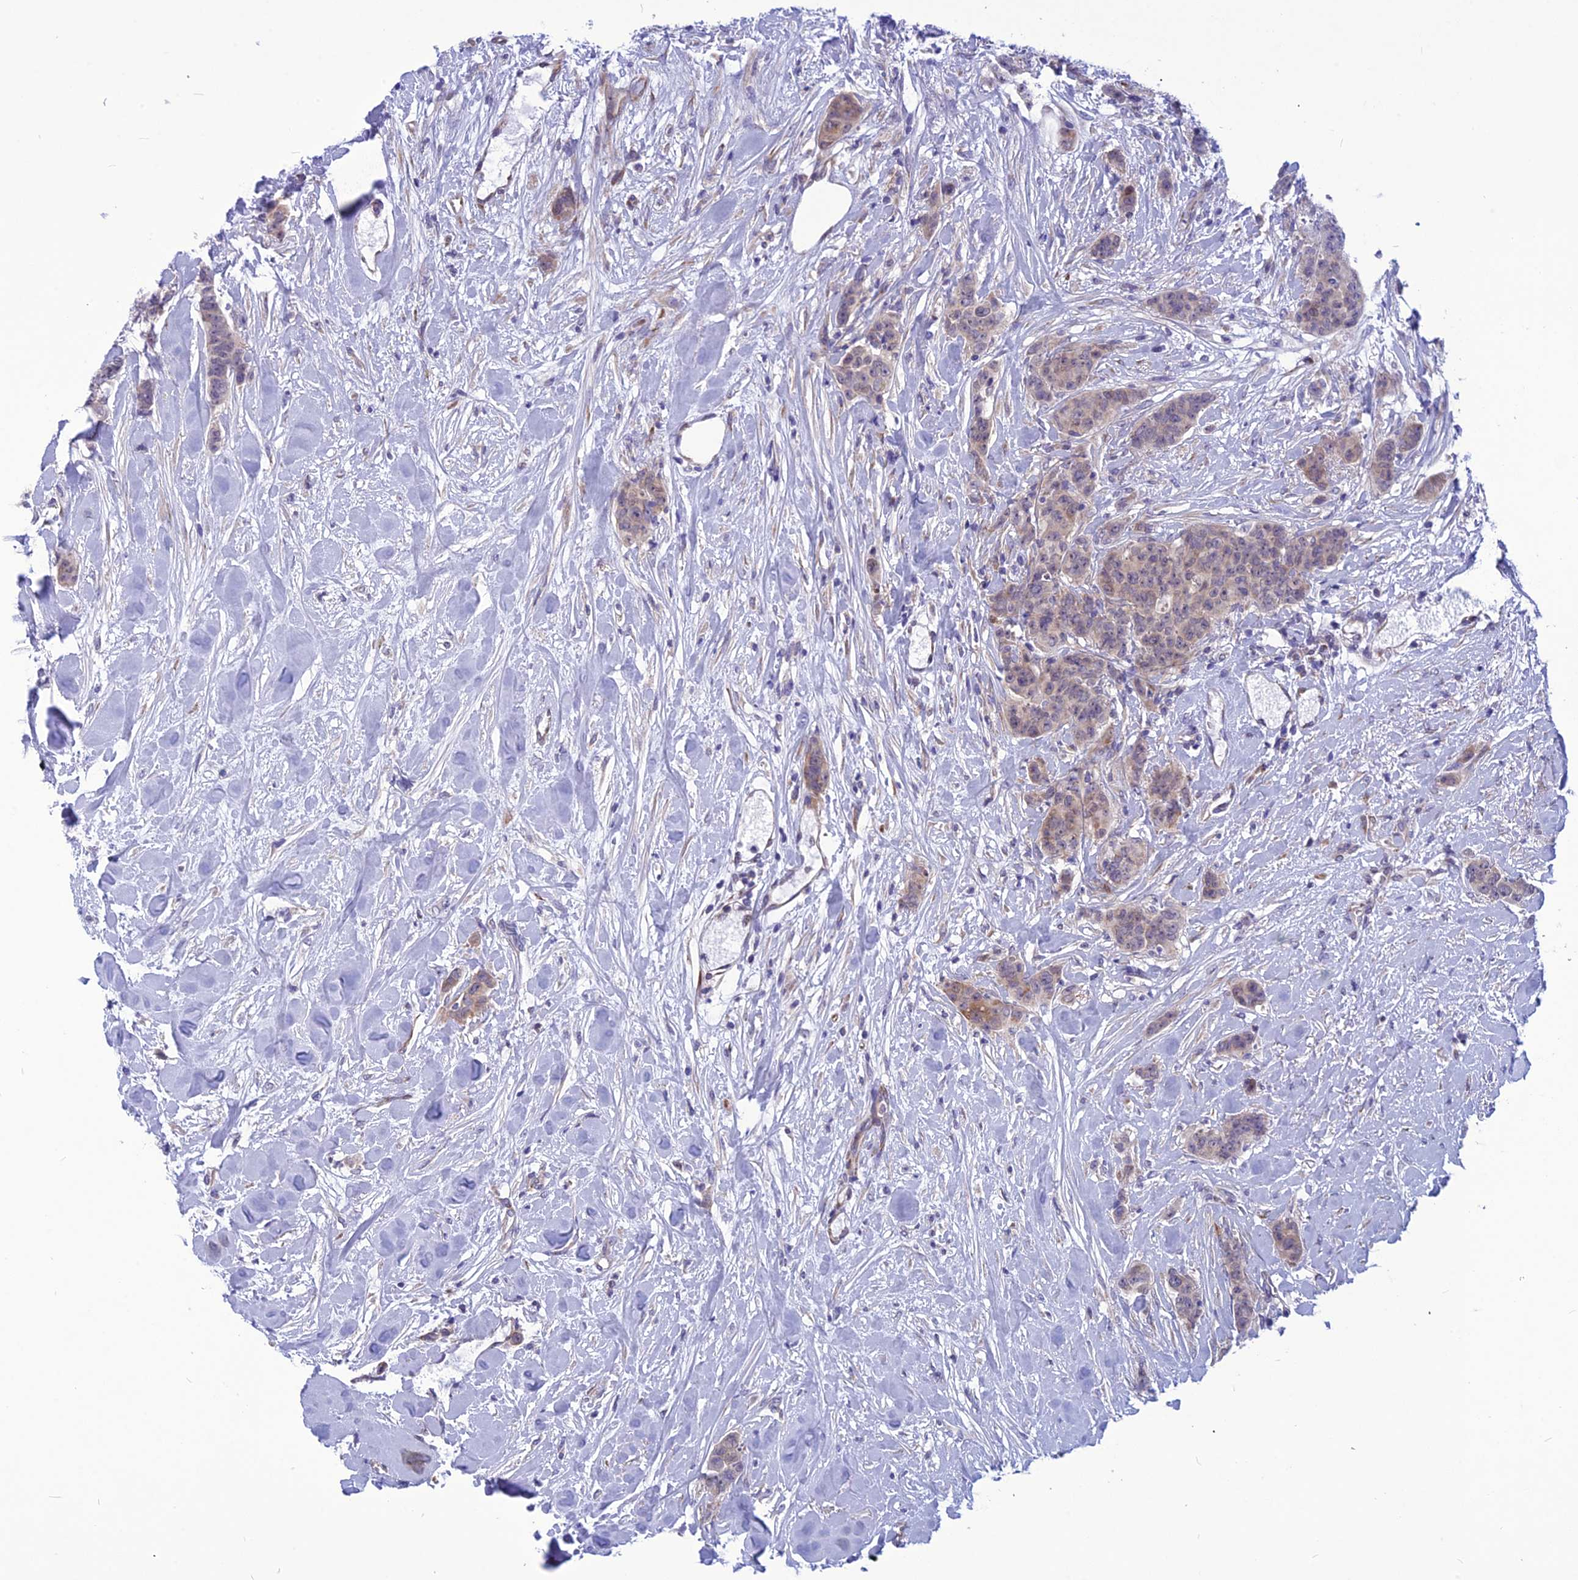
{"staining": {"intensity": "weak", "quantity": "<25%", "location": "cytoplasmic/membranous"}, "tissue": "breast cancer", "cell_type": "Tumor cells", "image_type": "cancer", "snomed": [{"axis": "morphology", "description": "Duct carcinoma"}, {"axis": "topography", "description": "Breast"}], "caption": "Invasive ductal carcinoma (breast) stained for a protein using immunohistochemistry reveals no staining tumor cells.", "gene": "PSMF1", "patient": {"sex": "female", "age": 40}}